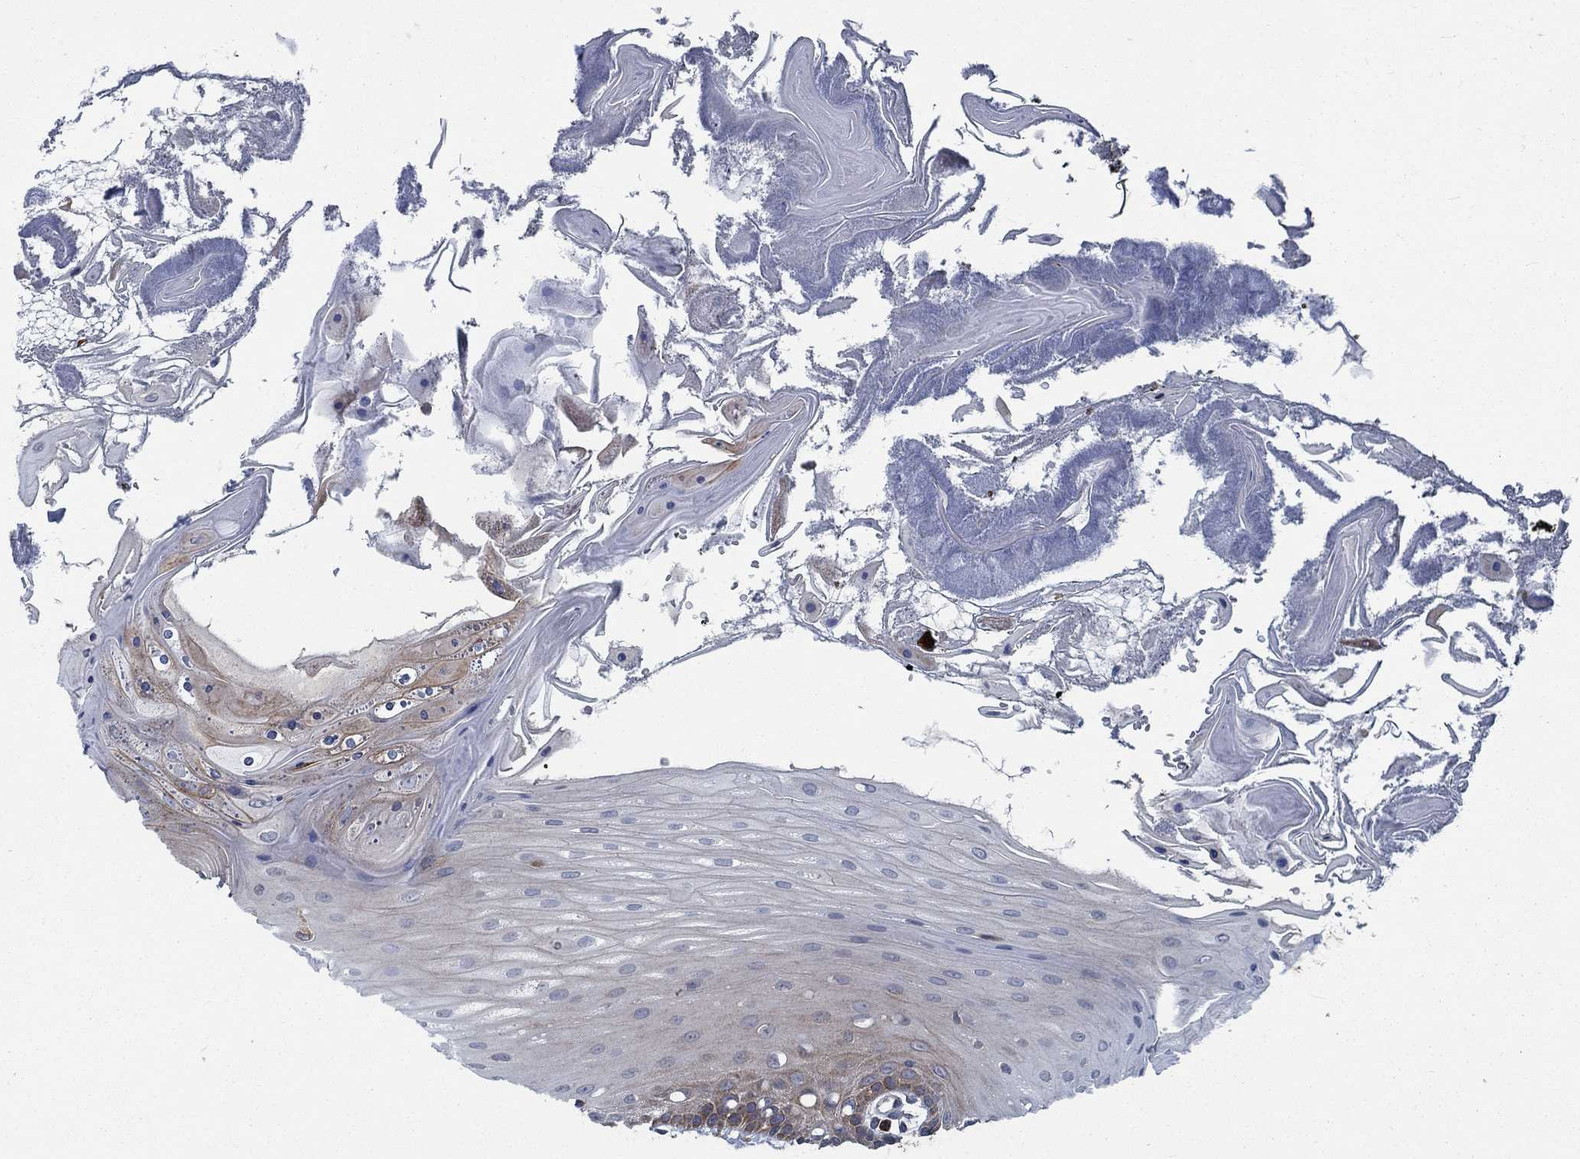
{"staining": {"intensity": "weak", "quantity": "<25%", "location": "cytoplasmic/membranous"}, "tissue": "oral mucosa", "cell_type": "Squamous epithelial cells", "image_type": "normal", "snomed": [{"axis": "morphology", "description": "Normal tissue, NOS"}, {"axis": "morphology", "description": "Squamous cell carcinoma, NOS"}, {"axis": "topography", "description": "Oral tissue"}, {"axis": "topography", "description": "Head-Neck"}], "caption": "Squamous epithelial cells show no significant protein staining in benign oral mucosa. (Stains: DAB immunohistochemistry with hematoxylin counter stain, Microscopy: brightfield microscopy at high magnification).", "gene": "STXBP6", "patient": {"sex": "male", "age": 69}}